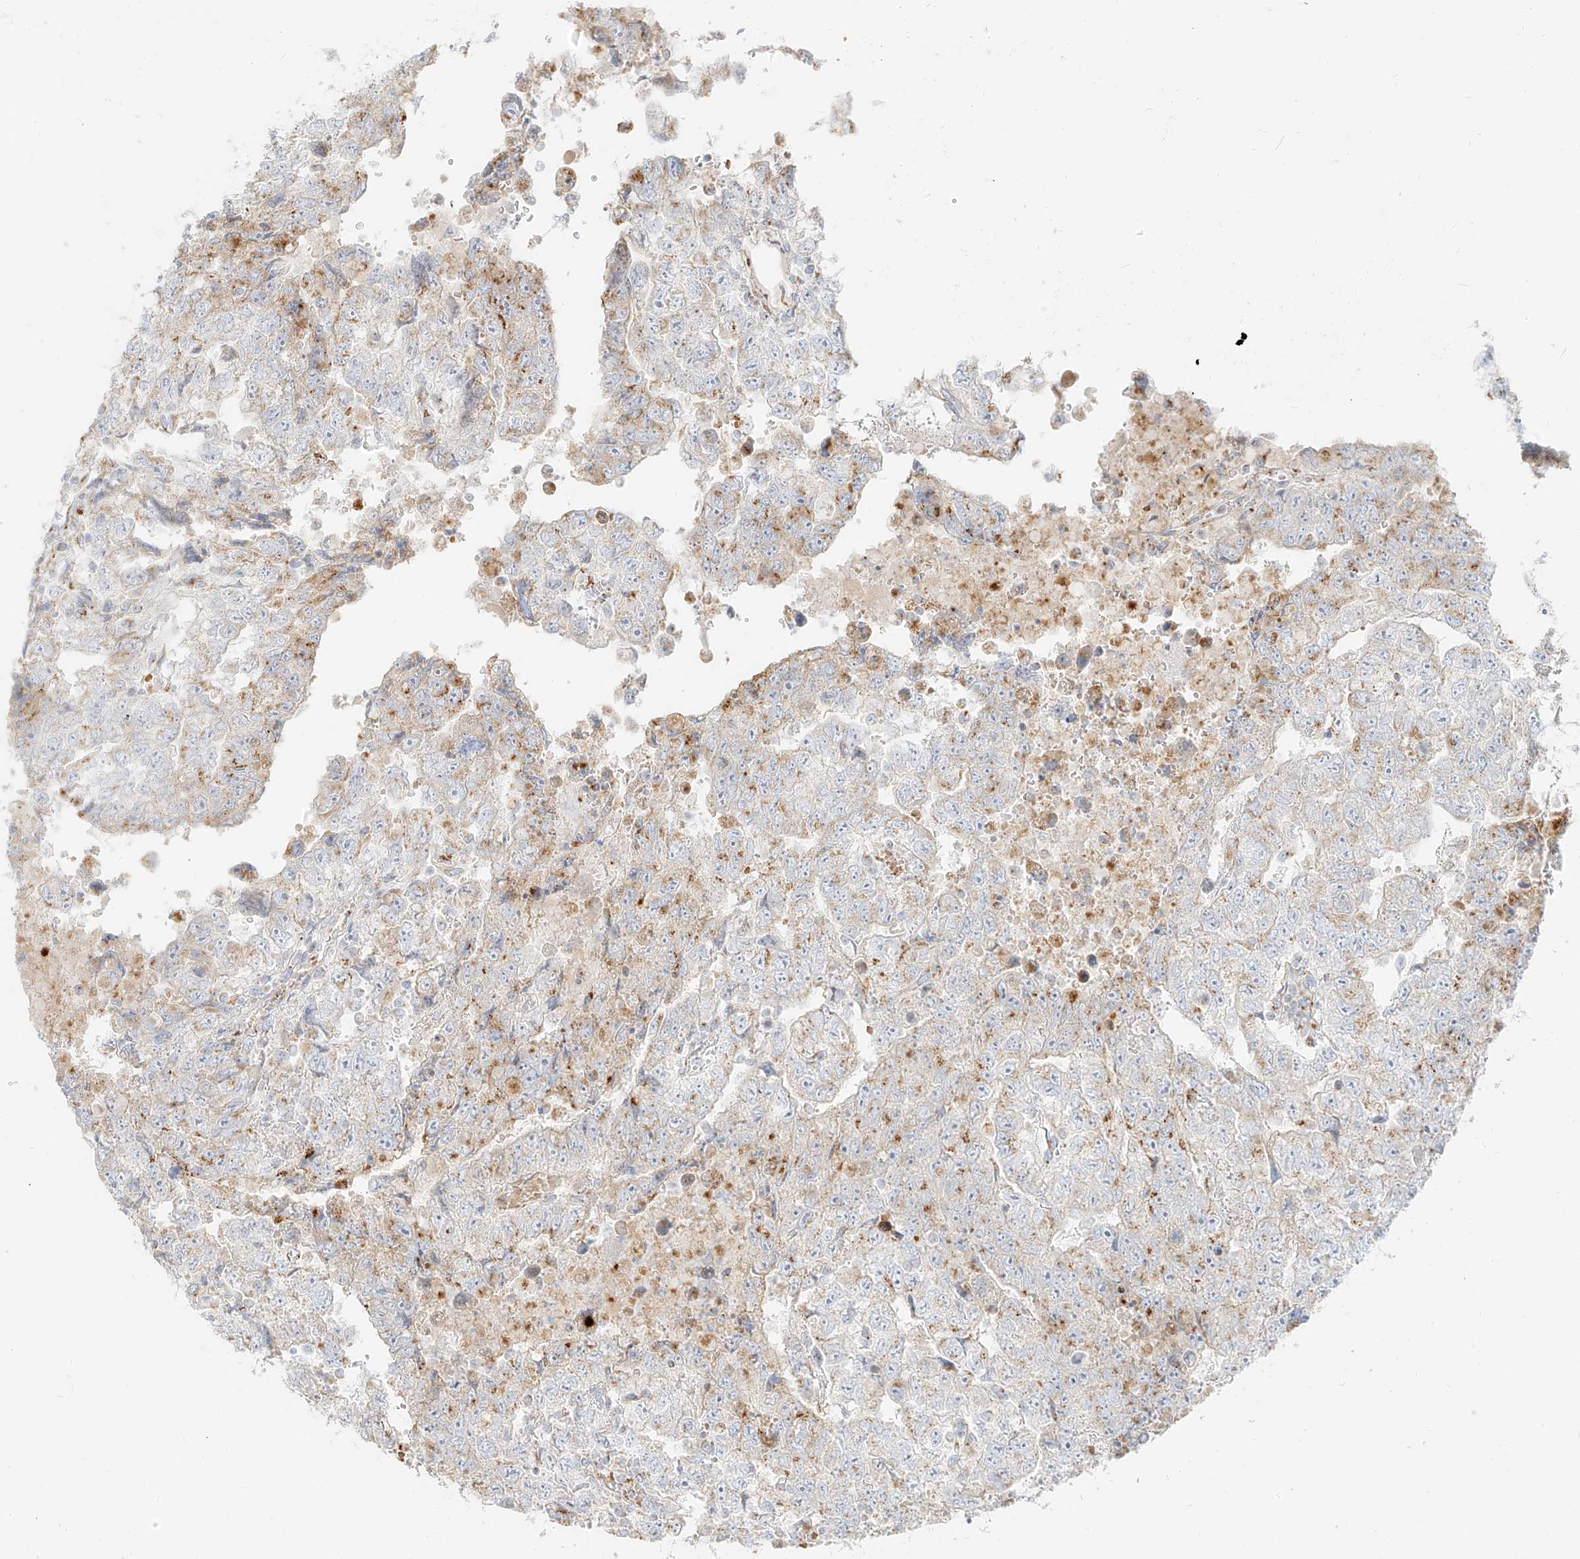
{"staining": {"intensity": "moderate", "quantity": "<25%", "location": "cytoplasmic/membranous"}, "tissue": "testis cancer", "cell_type": "Tumor cells", "image_type": "cancer", "snomed": [{"axis": "morphology", "description": "Carcinoma, Embryonal, NOS"}, {"axis": "topography", "description": "Testis"}], "caption": "The immunohistochemical stain shows moderate cytoplasmic/membranous staining in tumor cells of testis embryonal carcinoma tissue.", "gene": "TMEM87B", "patient": {"sex": "male", "age": 36}}